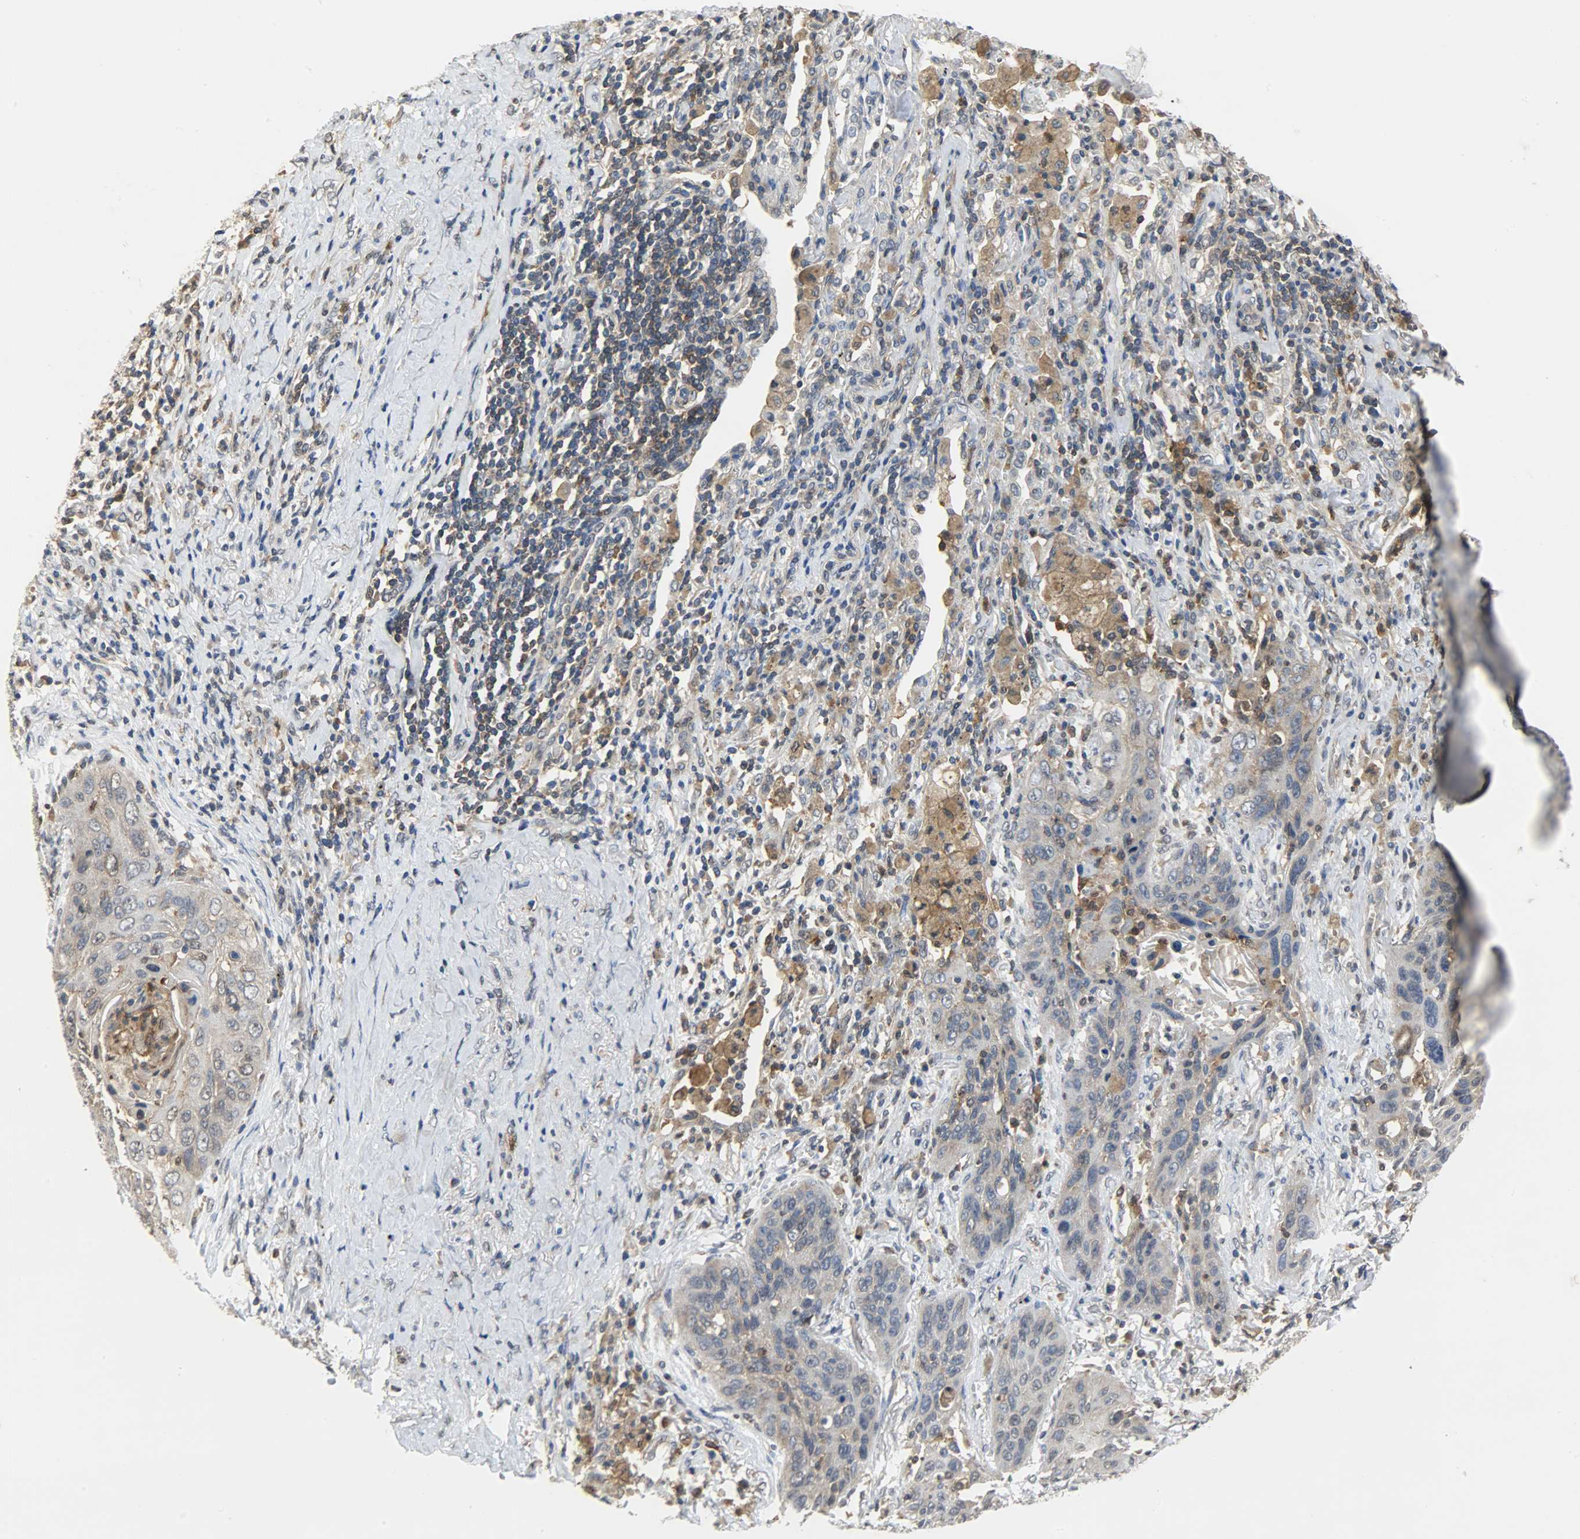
{"staining": {"intensity": "moderate", "quantity": "25%-75%", "location": "cytoplasmic/membranous"}, "tissue": "lung cancer", "cell_type": "Tumor cells", "image_type": "cancer", "snomed": [{"axis": "morphology", "description": "Squamous cell carcinoma, NOS"}, {"axis": "topography", "description": "Lung"}], "caption": "Approximately 25%-75% of tumor cells in human lung cancer demonstrate moderate cytoplasmic/membranous protein staining as visualized by brown immunohistochemical staining.", "gene": "TRIM21", "patient": {"sex": "female", "age": 67}}